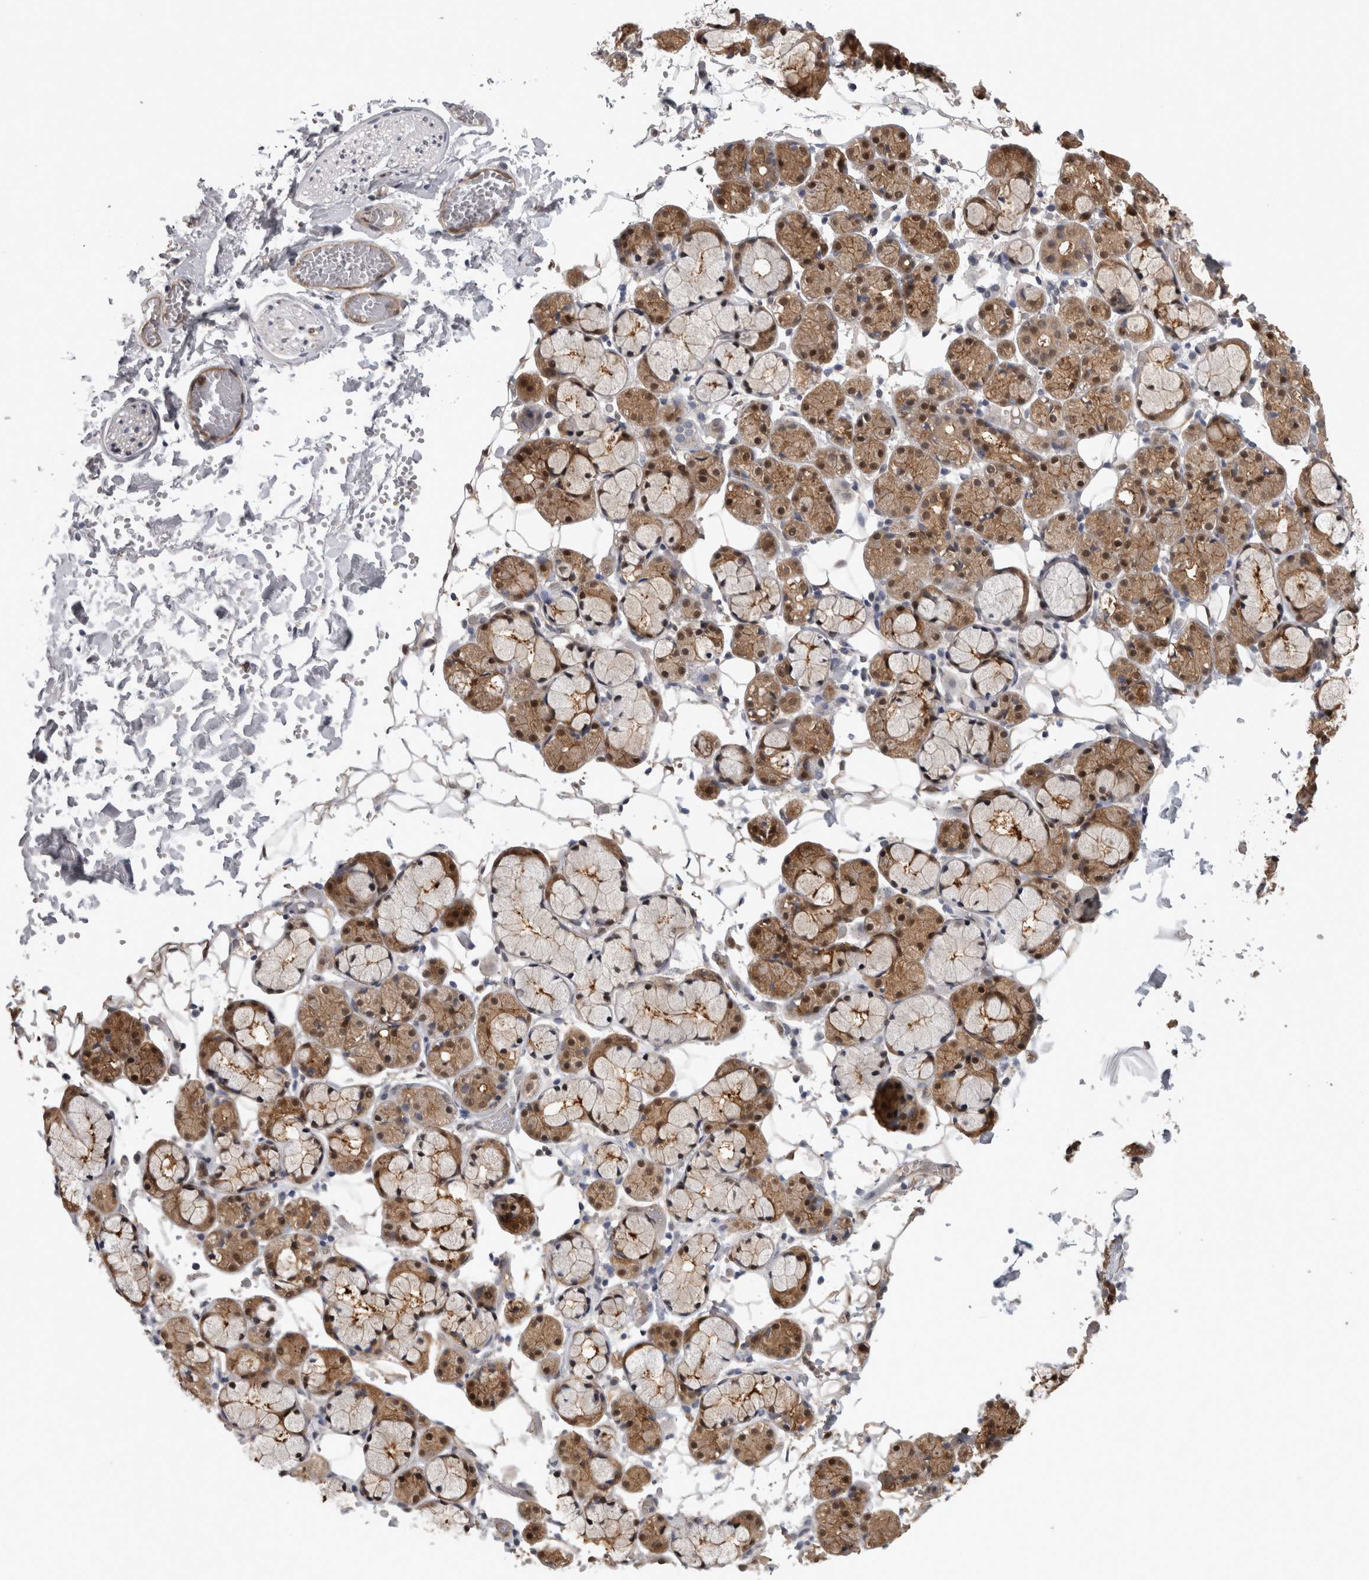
{"staining": {"intensity": "moderate", "quantity": "25%-75%", "location": "cytoplasmic/membranous,nuclear"}, "tissue": "salivary gland", "cell_type": "Glandular cells", "image_type": "normal", "snomed": [{"axis": "morphology", "description": "Normal tissue, NOS"}, {"axis": "topography", "description": "Salivary gland"}], "caption": "Salivary gland stained with immunohistochemistry (IHC) shows moderate cytoplasmic/membranous,nuclear expression in about 25%-75% of glandular cells.", "gene": "NAPRT", "patient": {"sex": "male", "age": 63}}